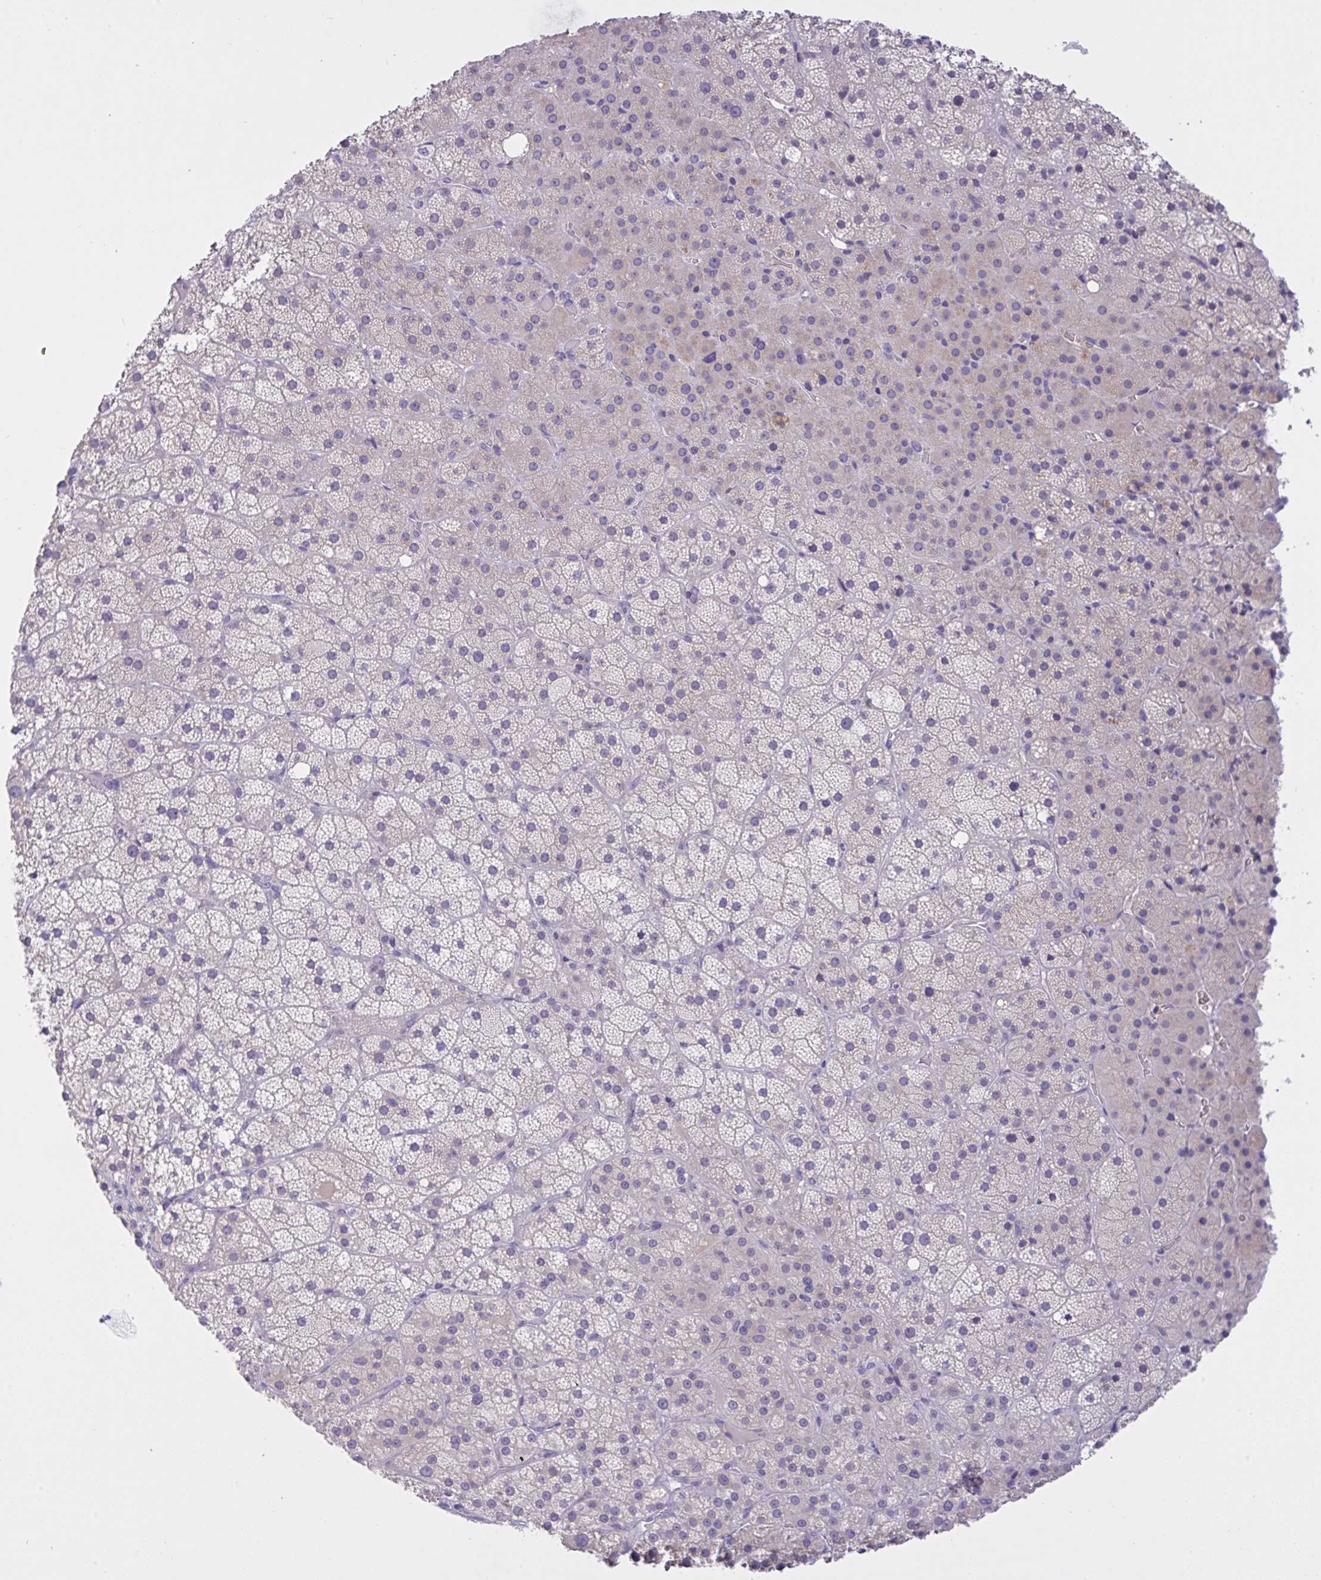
{"staining": {"intensity": "moderate", "quantity": "<25%", "location": "cytoplasmic/membranous"}, "tissue": "adrenal gland", "cell_type": "Glandular cells", "image_type": "normal", "snomed": [{"axis": "morphology", "description": "Normal tissue, NOS"}, {"axis": "topography", "description": "Adrenal gland"}], "caption": "Immunohistochemical staining of unremarkable adrenal gland shows <25% levels of moderate cytoplasmic/membranous protein expression in about <25% of glandular cells.", "gene": "TMEM41A", "patient": {"sex": "male", "age": 53}}